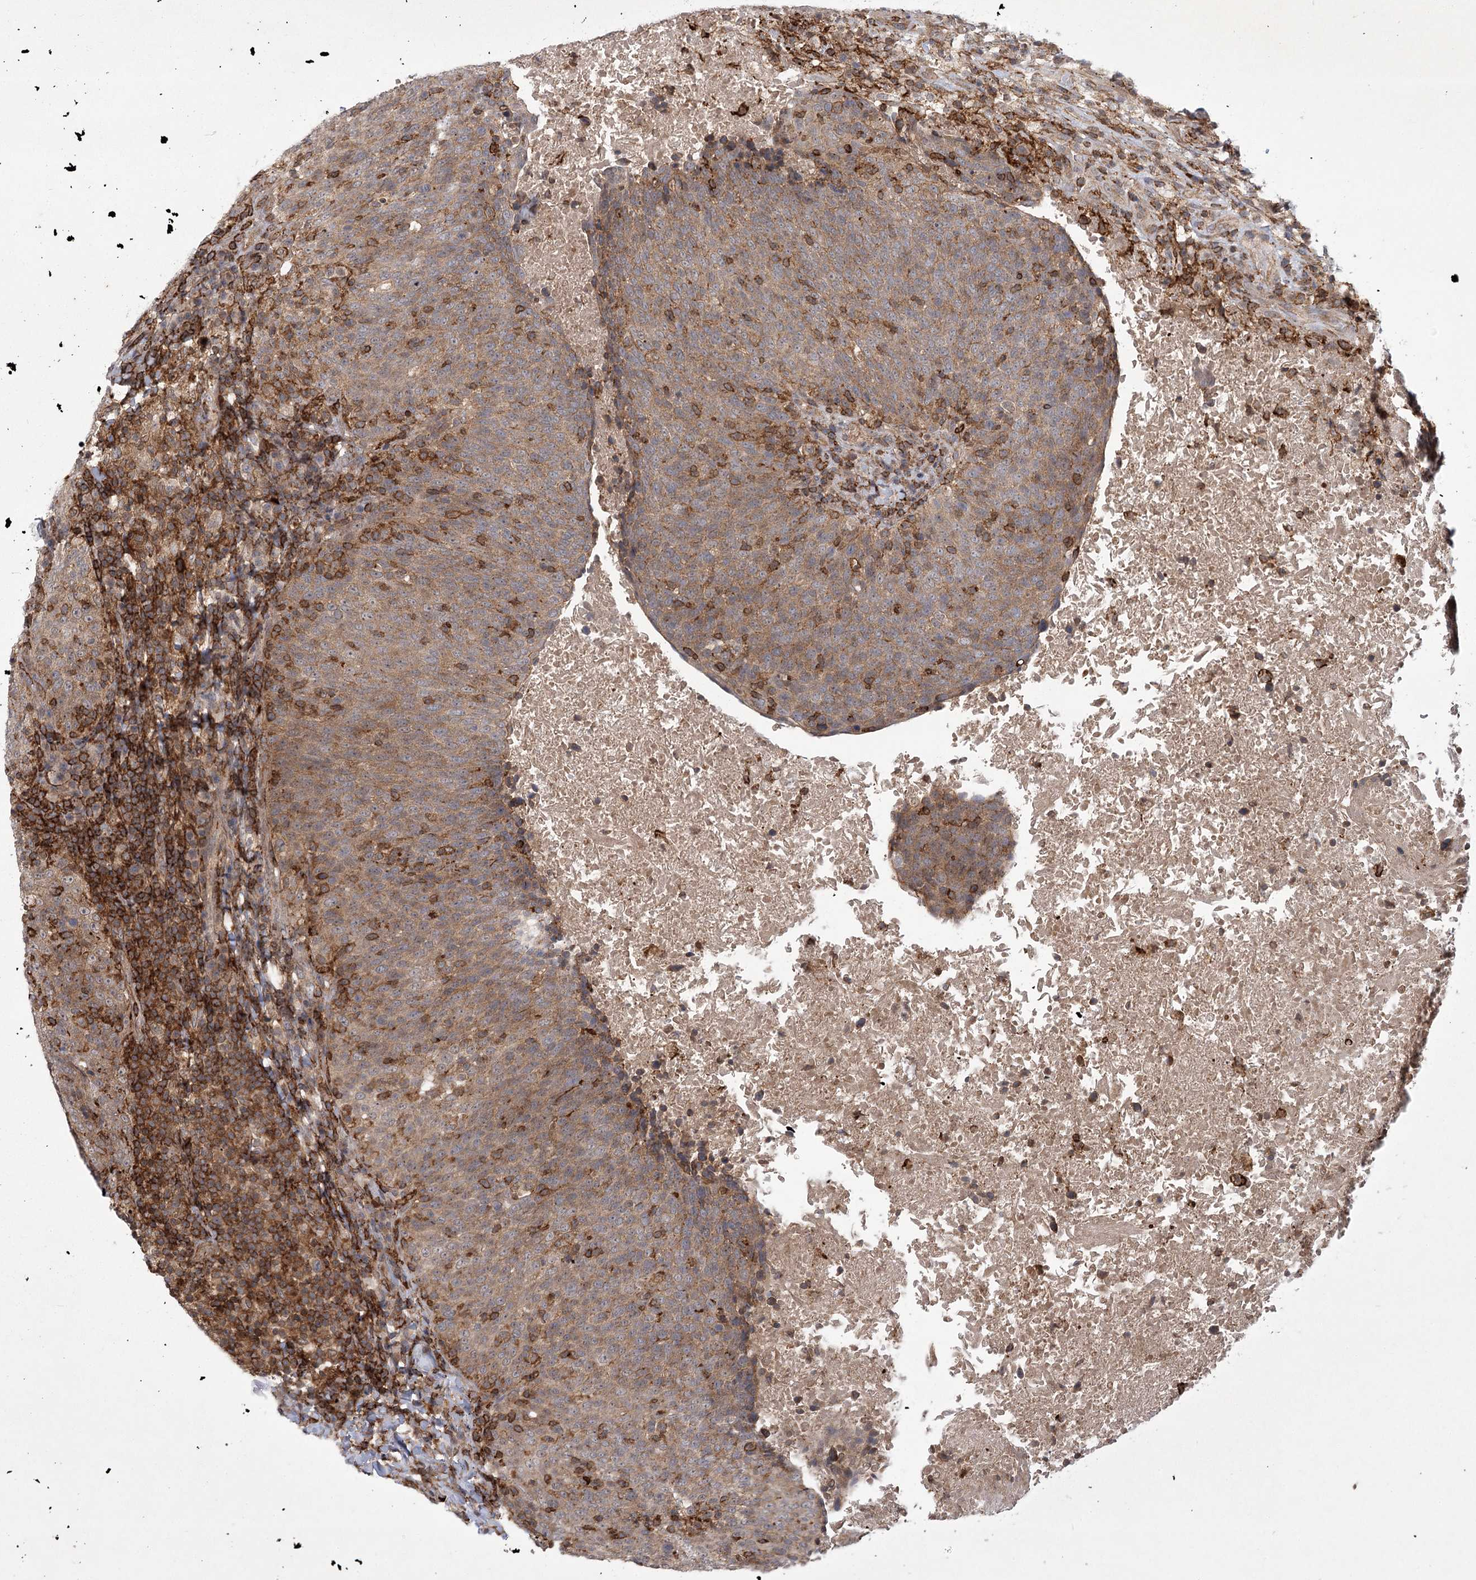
{"staining": {"intensity": "moderate", "quantity": ">75%", "location": "cytoplasmic/membranous"}, "tissue": "head and neck cancer", "cell_type": "Tumor cells", "image_type": "cancer", "snomed": [{"axis": "morphology", "description": "Squamous cell carcinoma, NOS"}, {"axis": "morphology", "description": "Squamous cell carcinoma, metastatic, NOS"}, {"axis": "topography", "description": "Lymph node"}, {"axis": "topography", "description": "Head-Neck"}], "caption": "Head and neck cancer tissue demonstrates moderate cytoplasmic/membranous positivity in approximately >75% of tumor cells, visualized by immunohistochemistry.", "gene": "MEPE", "patient": {"sex": "male", "age": 62}}